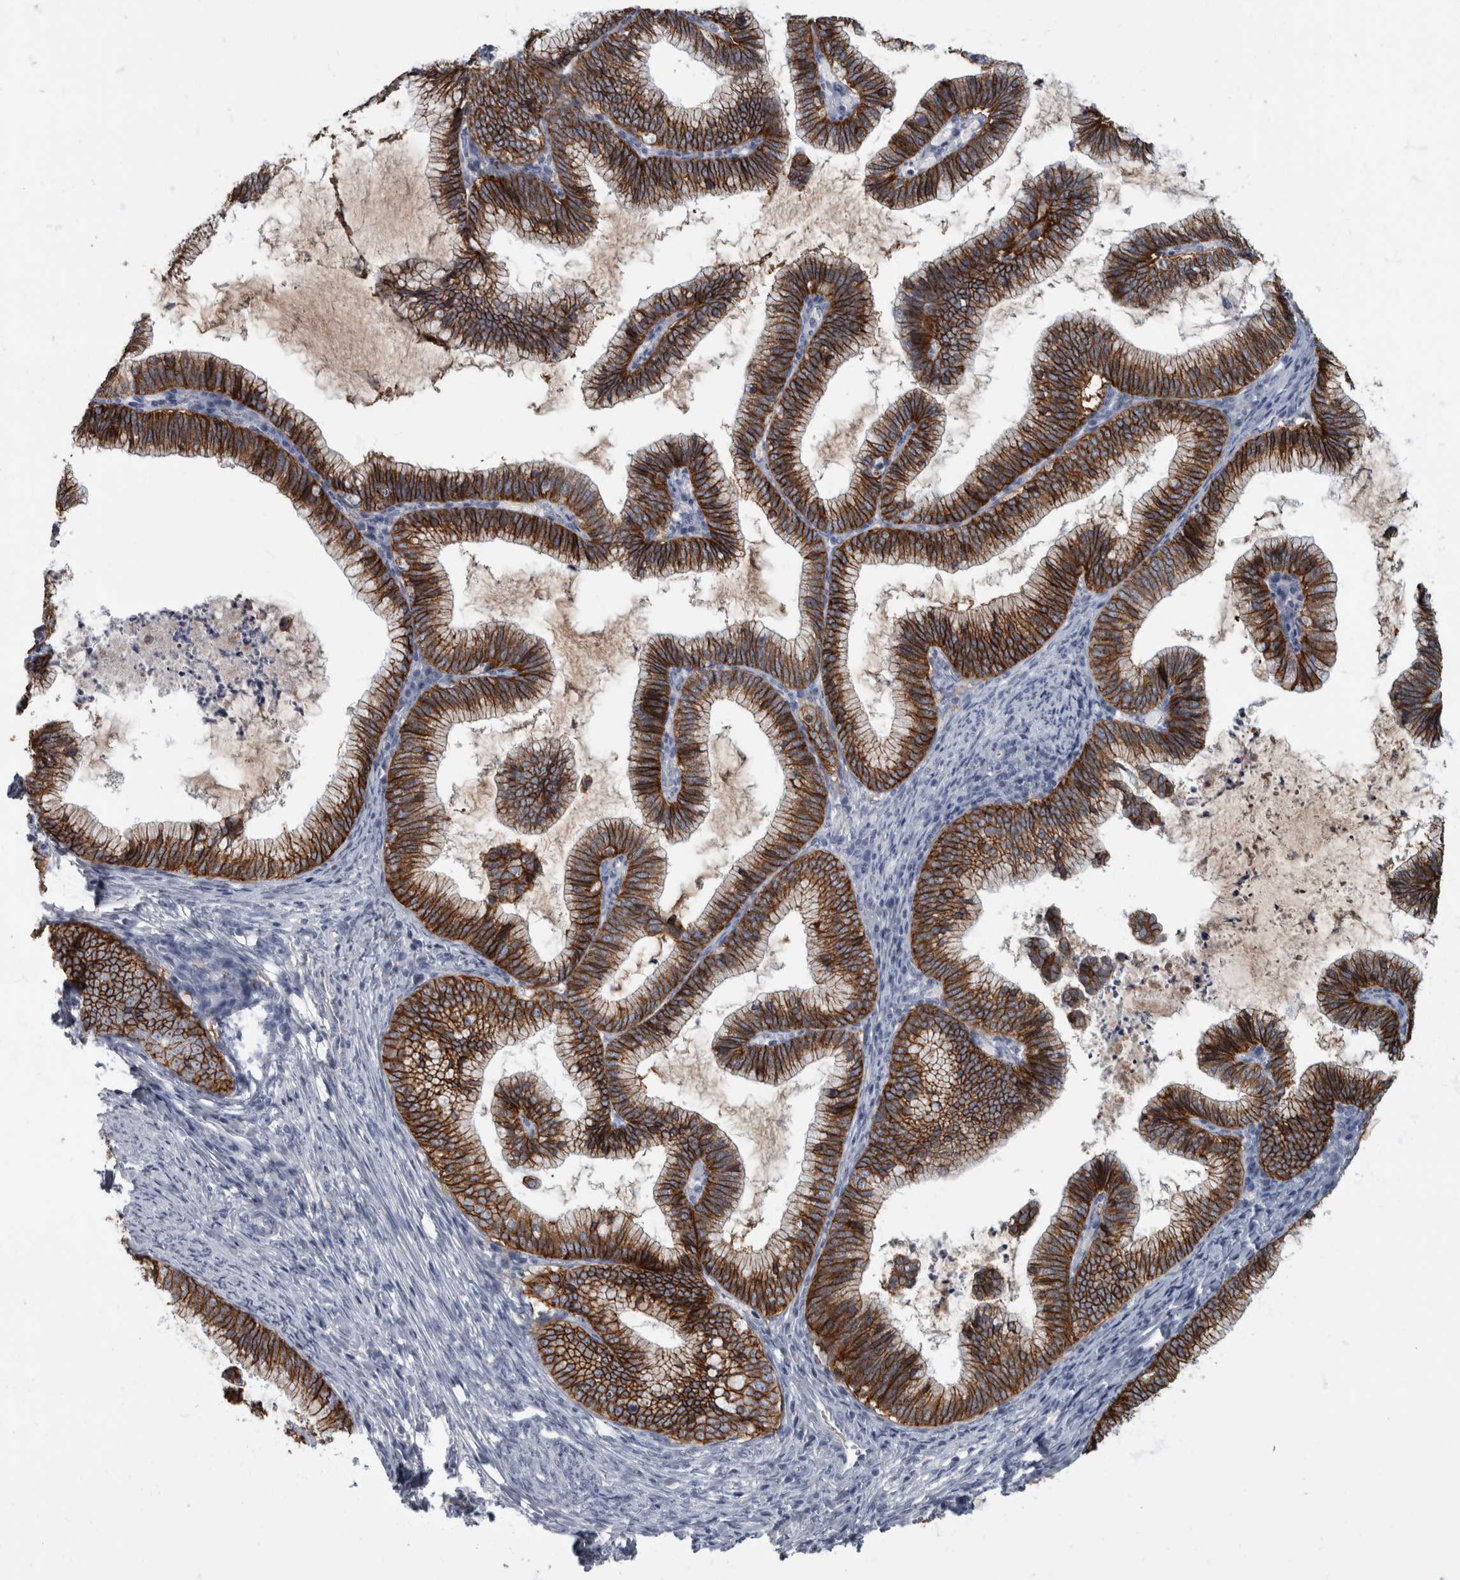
{"staining": {"intensity": "strong", "quantity": ">75%", "location": "cytoplasmic/membranous"}, "tissue": "cervical cancer", "cell_type": "Tumor cells", "image_type": "cancer", "snomed": [{"axis": "morphology", "description": "Adenocarcinoma, NOS"}, {"axis": "topography", "description": "Cervix"}], "caption": "Protein expression analysis of adenocarcinoma (cervical) reveals strong cytoplasmic/membranous positivity in approximately >75% of tumor cells.", "gene": "DSG2", "patient": {"sex": "female", "age": 36}}